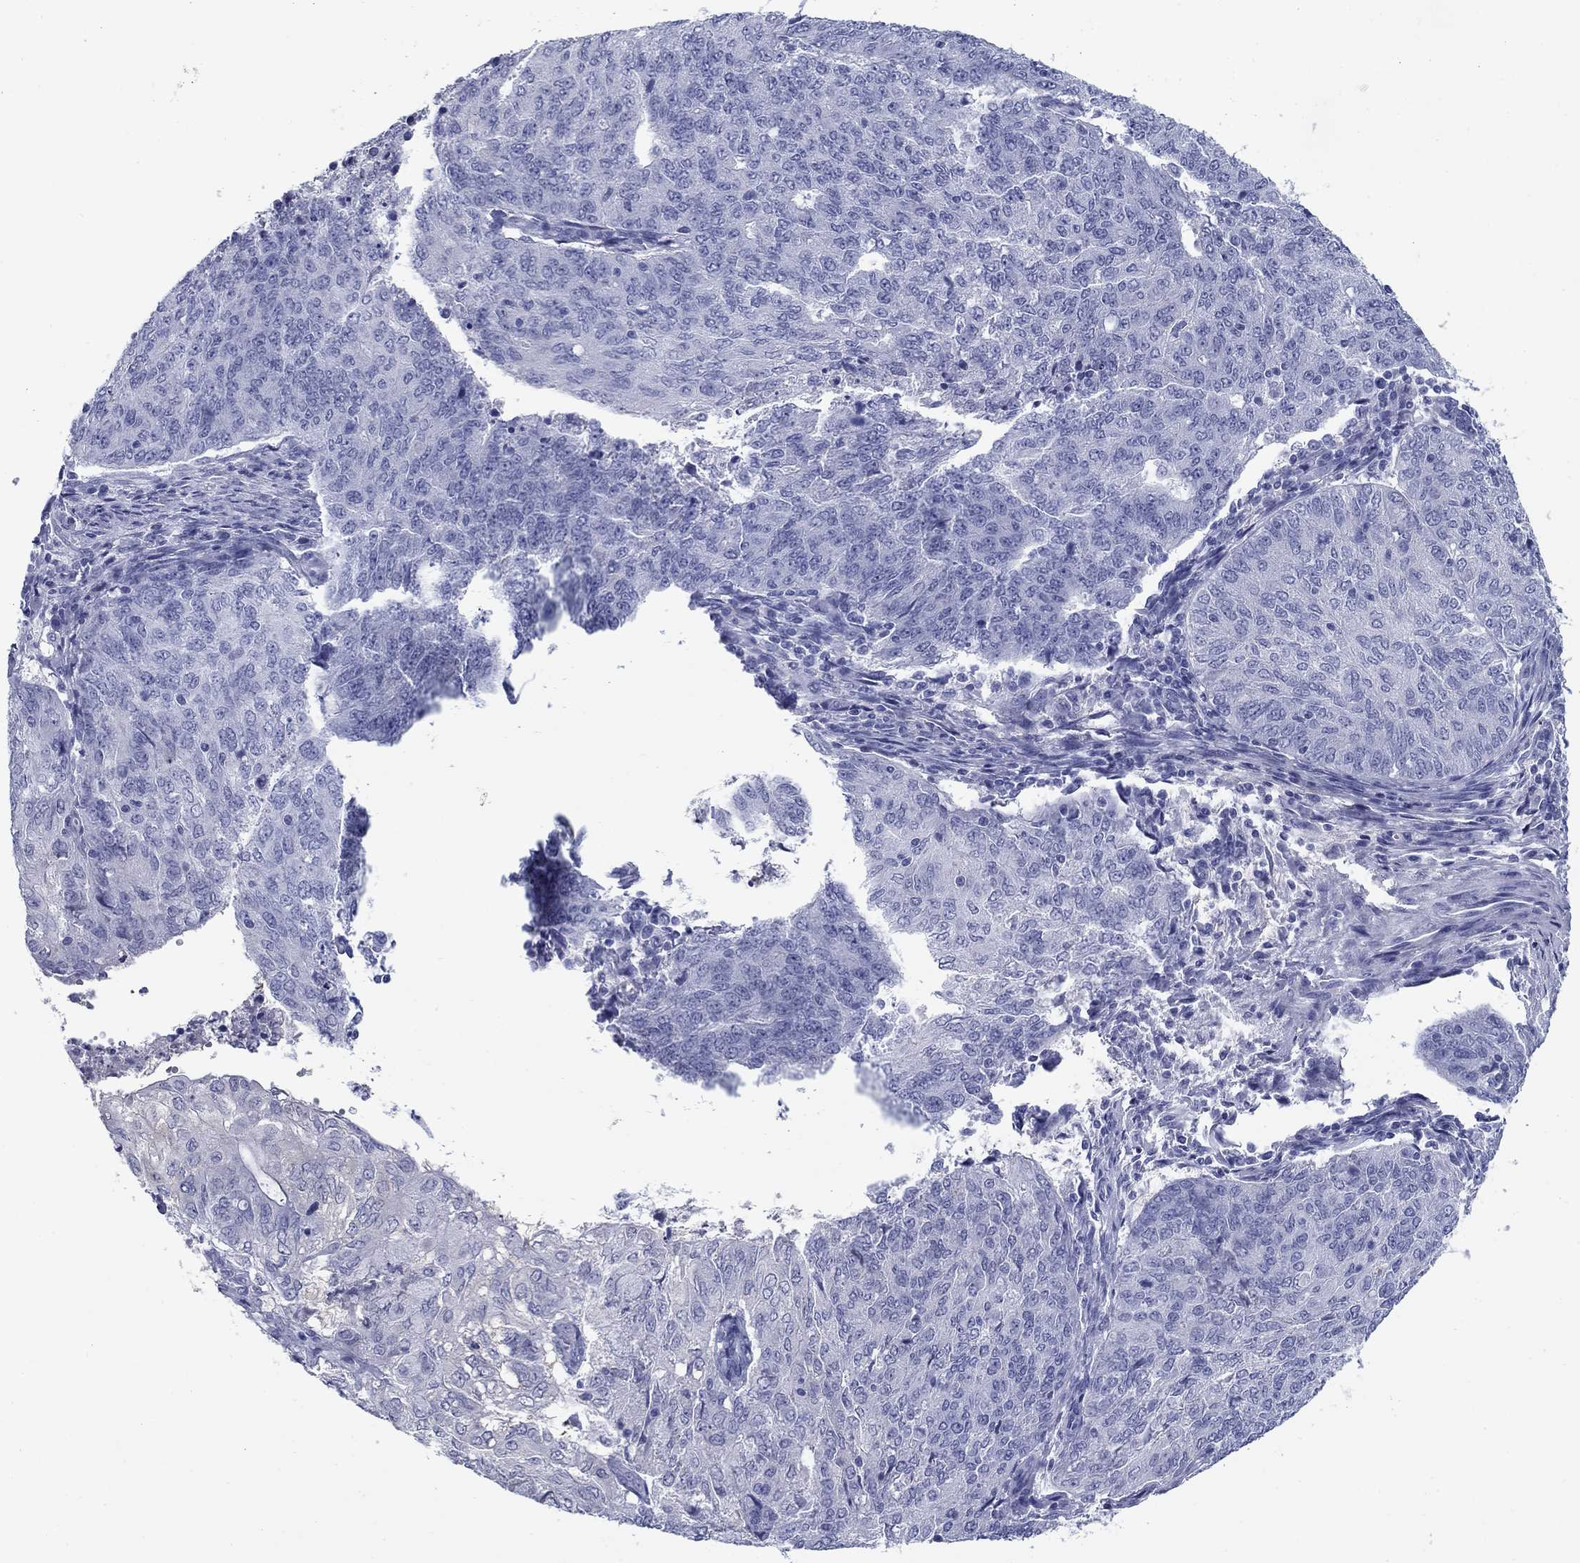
{"staining": {"intensity": "negative", "quantity": "none", "location": "none"}, "tissue": "endometrial cancer", "cell_type": "Tumor cells", "image_type": "cancer", "snomed": [{"axis": "morphology", "description": "Adenocarcinoma, NOS"}, {"axis": "topography", "description": "Endometrium"}], "caption": "Tumor cells are negative for protein expression in human endometrial cancer (adenocarcinoma). (DAB immunohistochemistry (IHC) with hematoxylin counter stain).", "gene": "NPPA", "patient": {"sex": "female", "age": 82}}